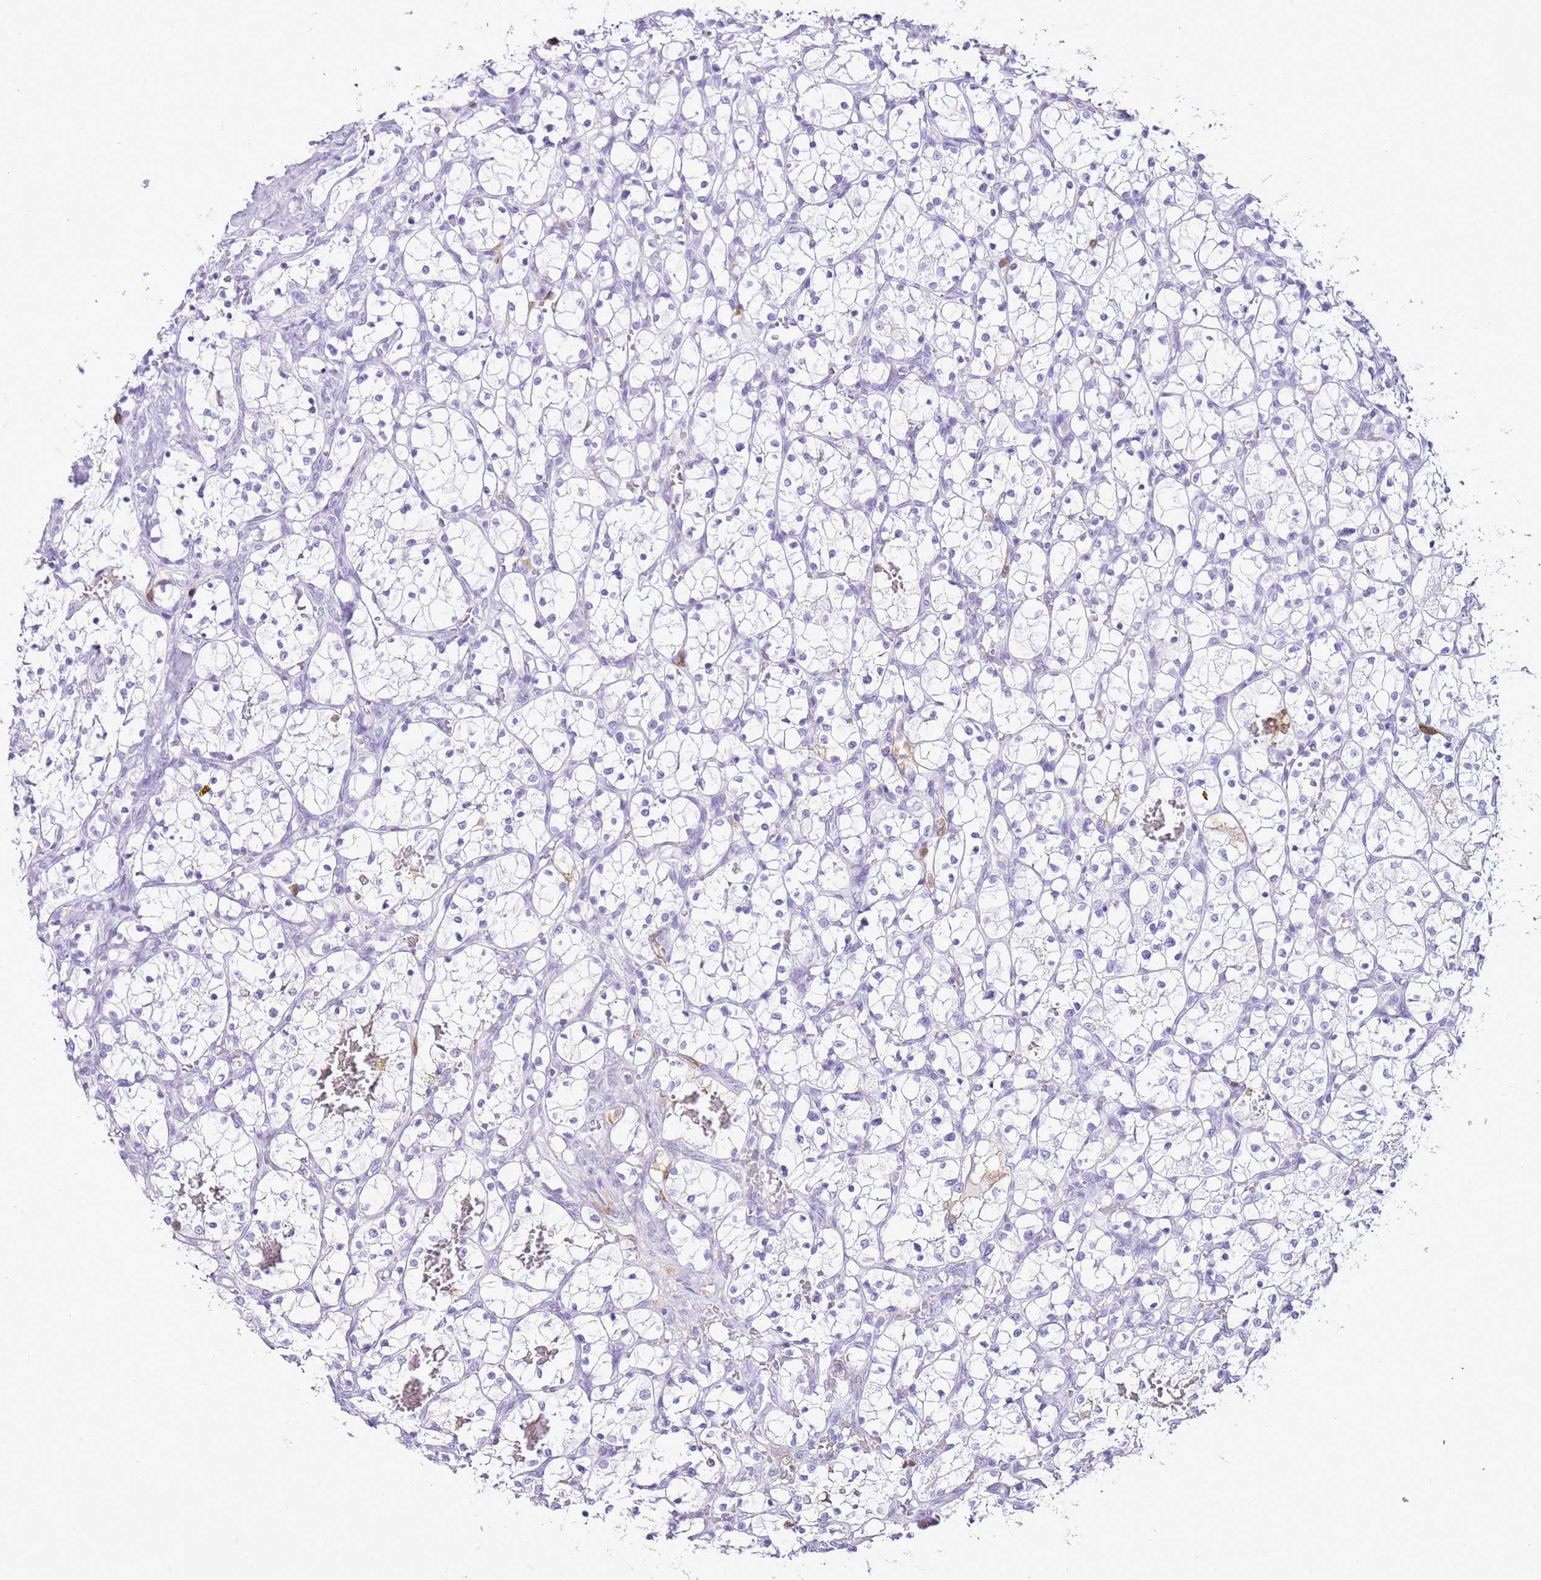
{"staining": {"intensity": "negative", "quantity": "none", "location": "none"}, "tissue": "renal cancer", "cell_type": "Tumor cells", "image_type": "cancer", "snomed": [{"axis": "morphology", "description": "Adenocarcinoma, NOS"}, {"axis": "topography", "description": "Kidney"}], "caption": "Image shows no protein positivity in tumor cells of adenocarcinoma (renal) tissue. (Stains: DAB (3,3'-diaminobenzidine) IHC with hematoxylin counter stain, Microscopy: brightfield microscopy at high magnification).", "gene": "SPC25", "patient": {"sex": "female", "age": 69}}